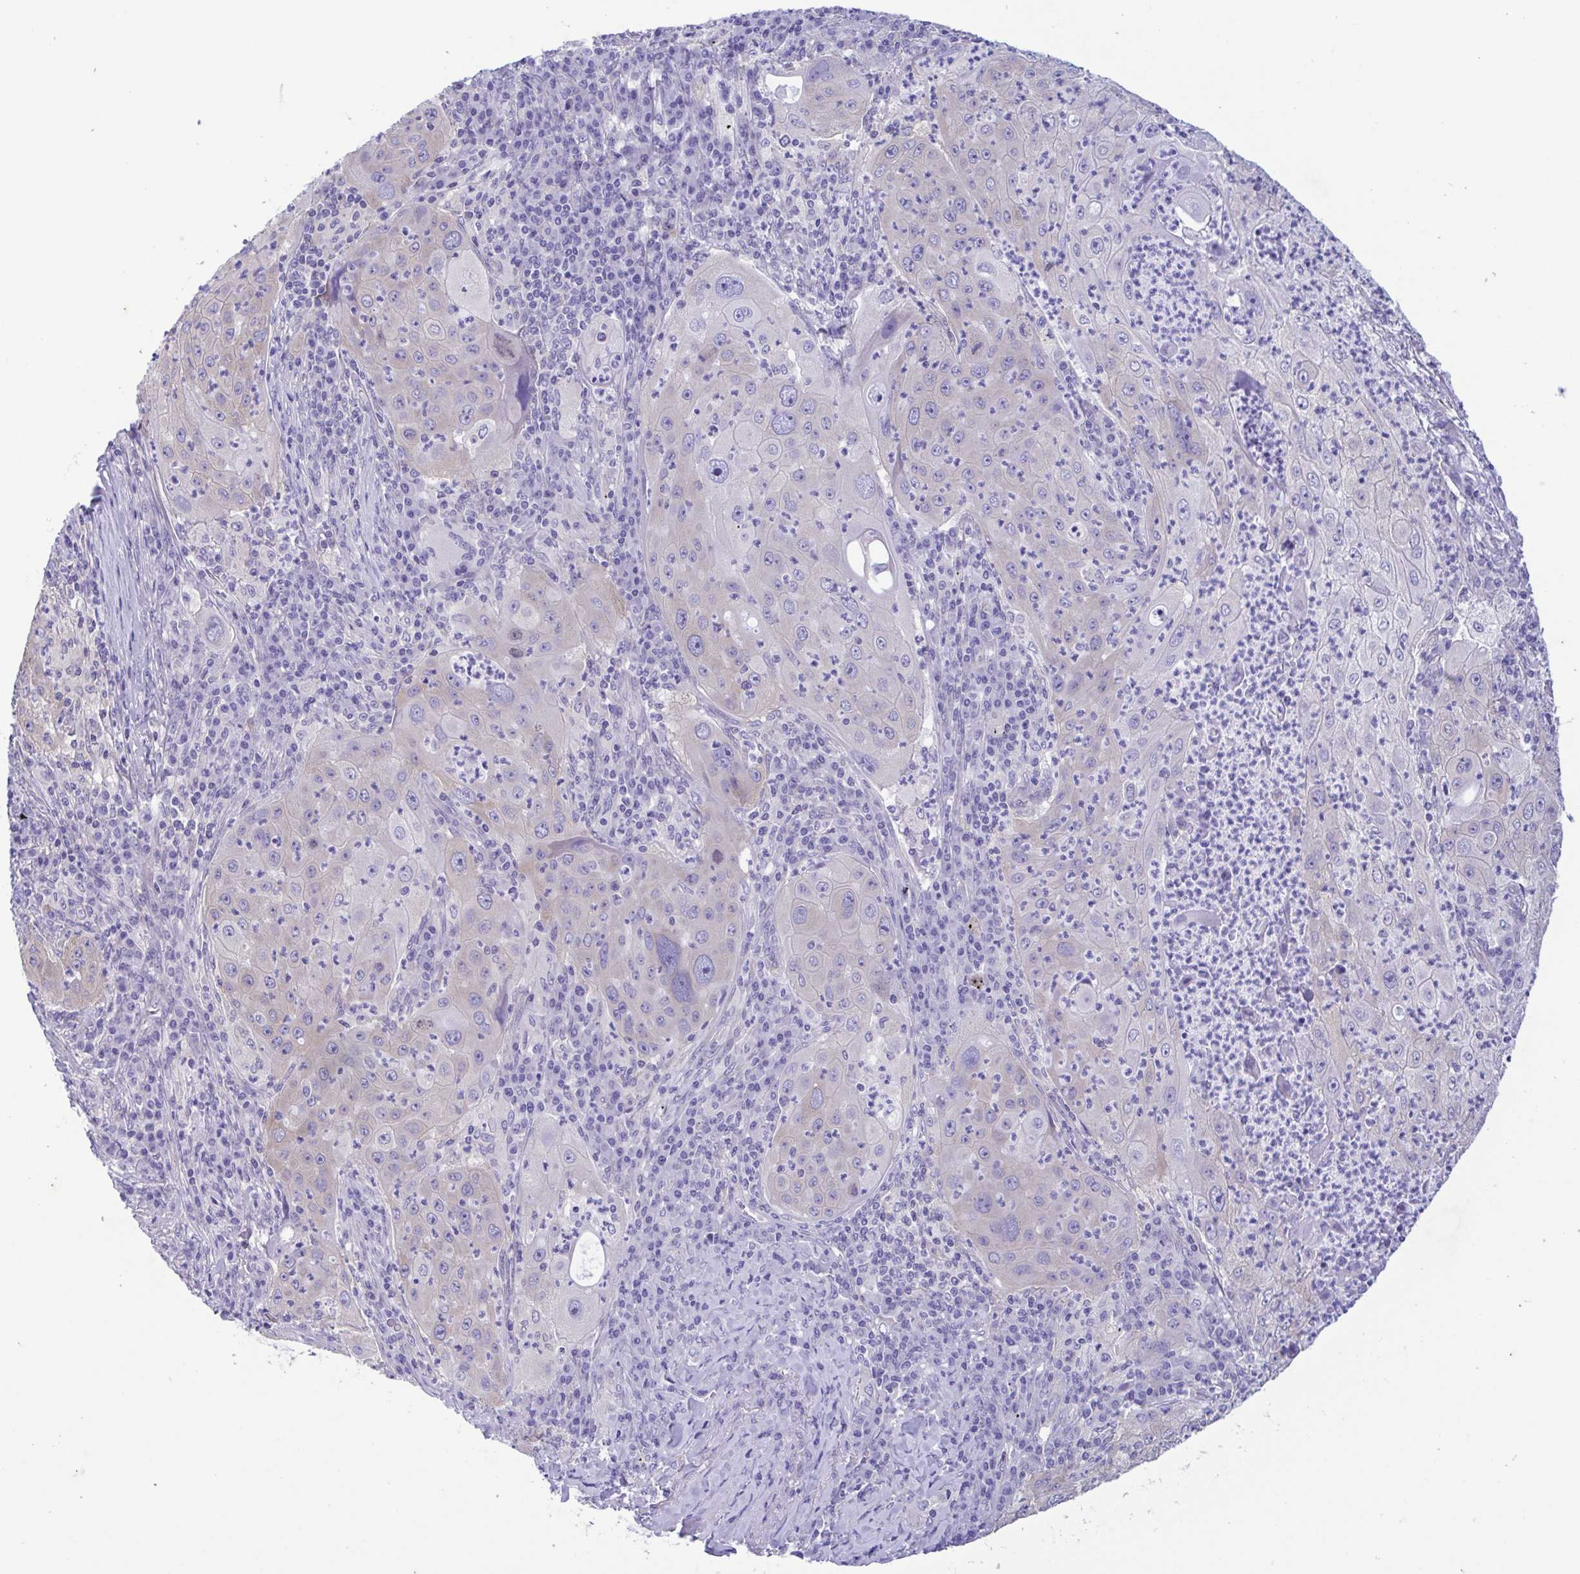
{"staining": {"intensity": "negative", "quantity": "none", "location": "none"}, "tissue": "lung cancer", "cell_type": "Tumor cells", "image_type": "cancer", "snomed": [{"axis": "morphology", "description": "Squamous cell carcinoma, NOS"}, {"axis": "topography", "description": "Lung"}], "caption": "The photomicrograph reveals no significant expression in tumor cells of lung squamous cell carcinoma. (Brightfield microscopy of DAB (3,3'-diaminobenzidine) immunohistochemistry at high magnification).", "gene": "TNNI3", "patient": {"sex": "female", "age": 59}}